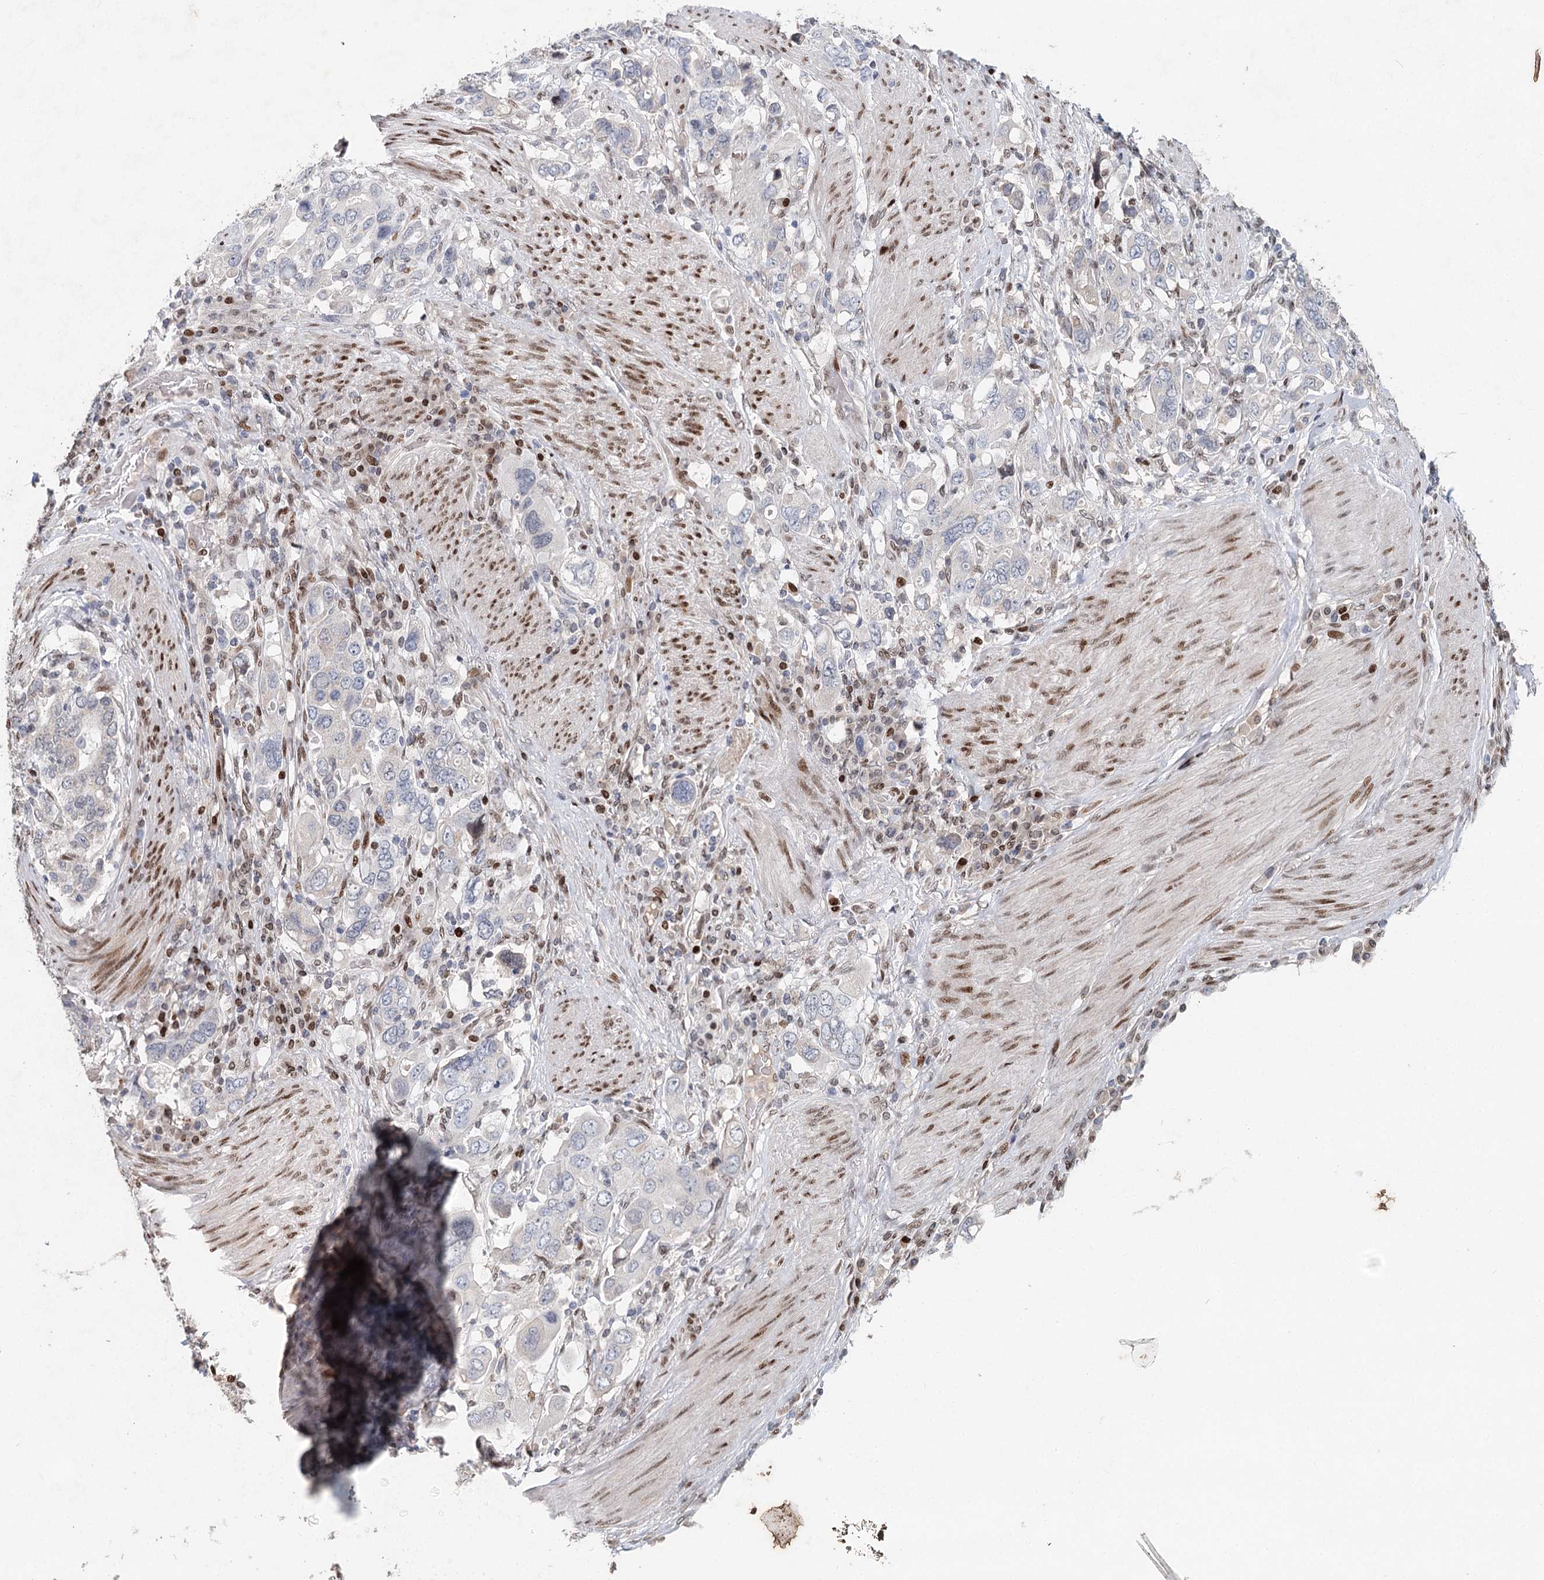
{"staining": {"intensity": "negative", "quantity": "none", "location": "none"}, "tissue": "stomach cancer", "cell_type": "Tumor cells", "image_type": "cancer", "snomed": [{"axis": "morphology", "description": "Adenocarcinoma, NOS"}, {"axis": "topography", "description": "Stomach, upper"}], "caption": "DAB (3,3'-diaminobenzidine) immunohistochemical staining of human adenocarcinoma (stomach) reveals no significant staining in tumor cells.", "gene": "FRMD4A", "patient": {"sex": "male", "age": 62}}